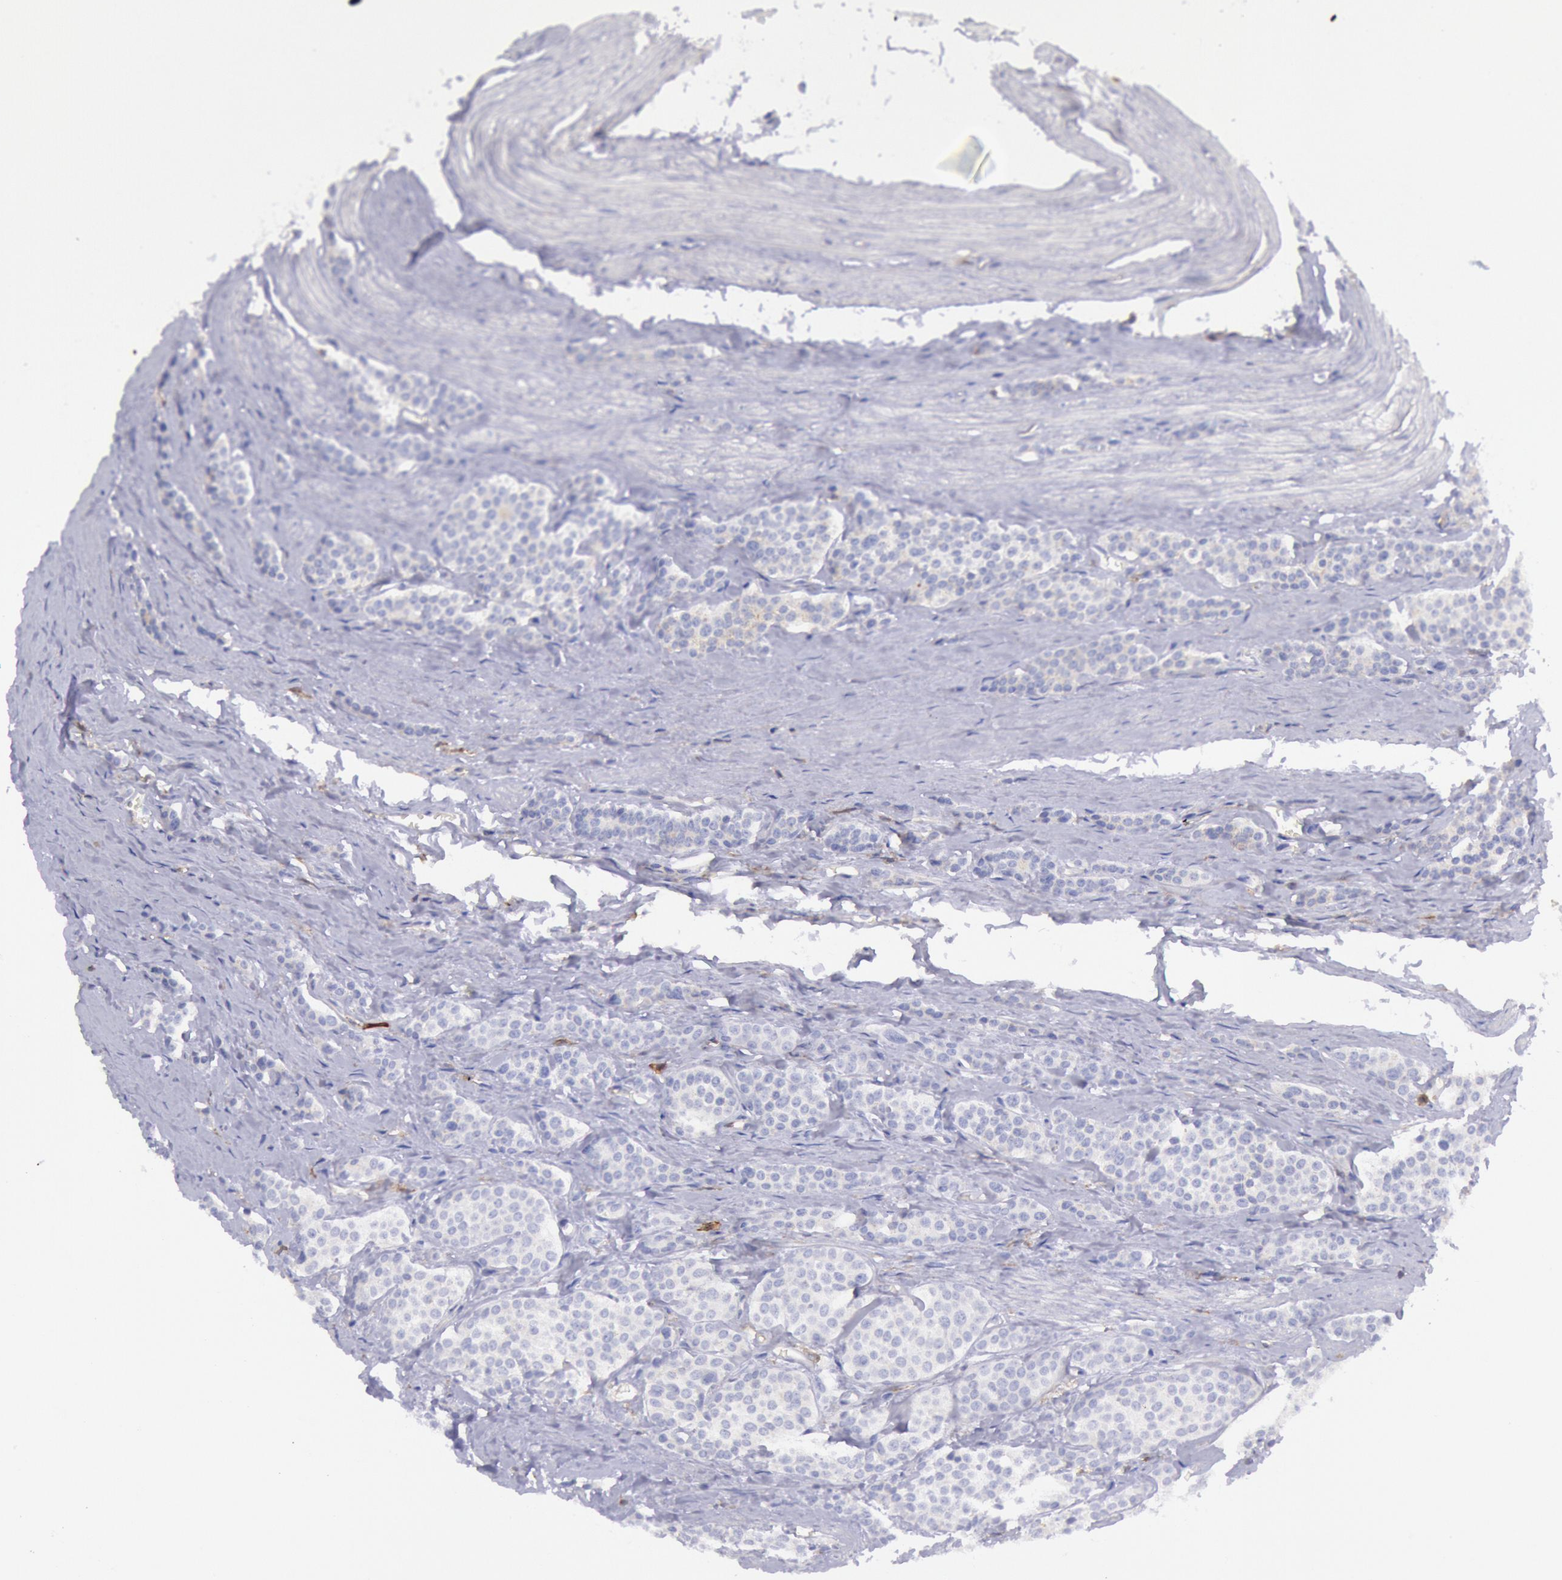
{"staining": {"intensity": "negative", "quantity": "none", "location": "none"}, "tissue": "carcinoid", "cell_type": "Tumor cells", "image_type": "cancer", "snomed": [{"axis": "morphology", "description": "Carcinoid, malignant, NOS"}, {"axis": "topography", "description": "Small intestine"}], "caption": "Histopathology image shows no significant protein positivity in tumor cells of carcinoid.", "gene": "LYN", "patient": {"sex": "male", "age": 60}}